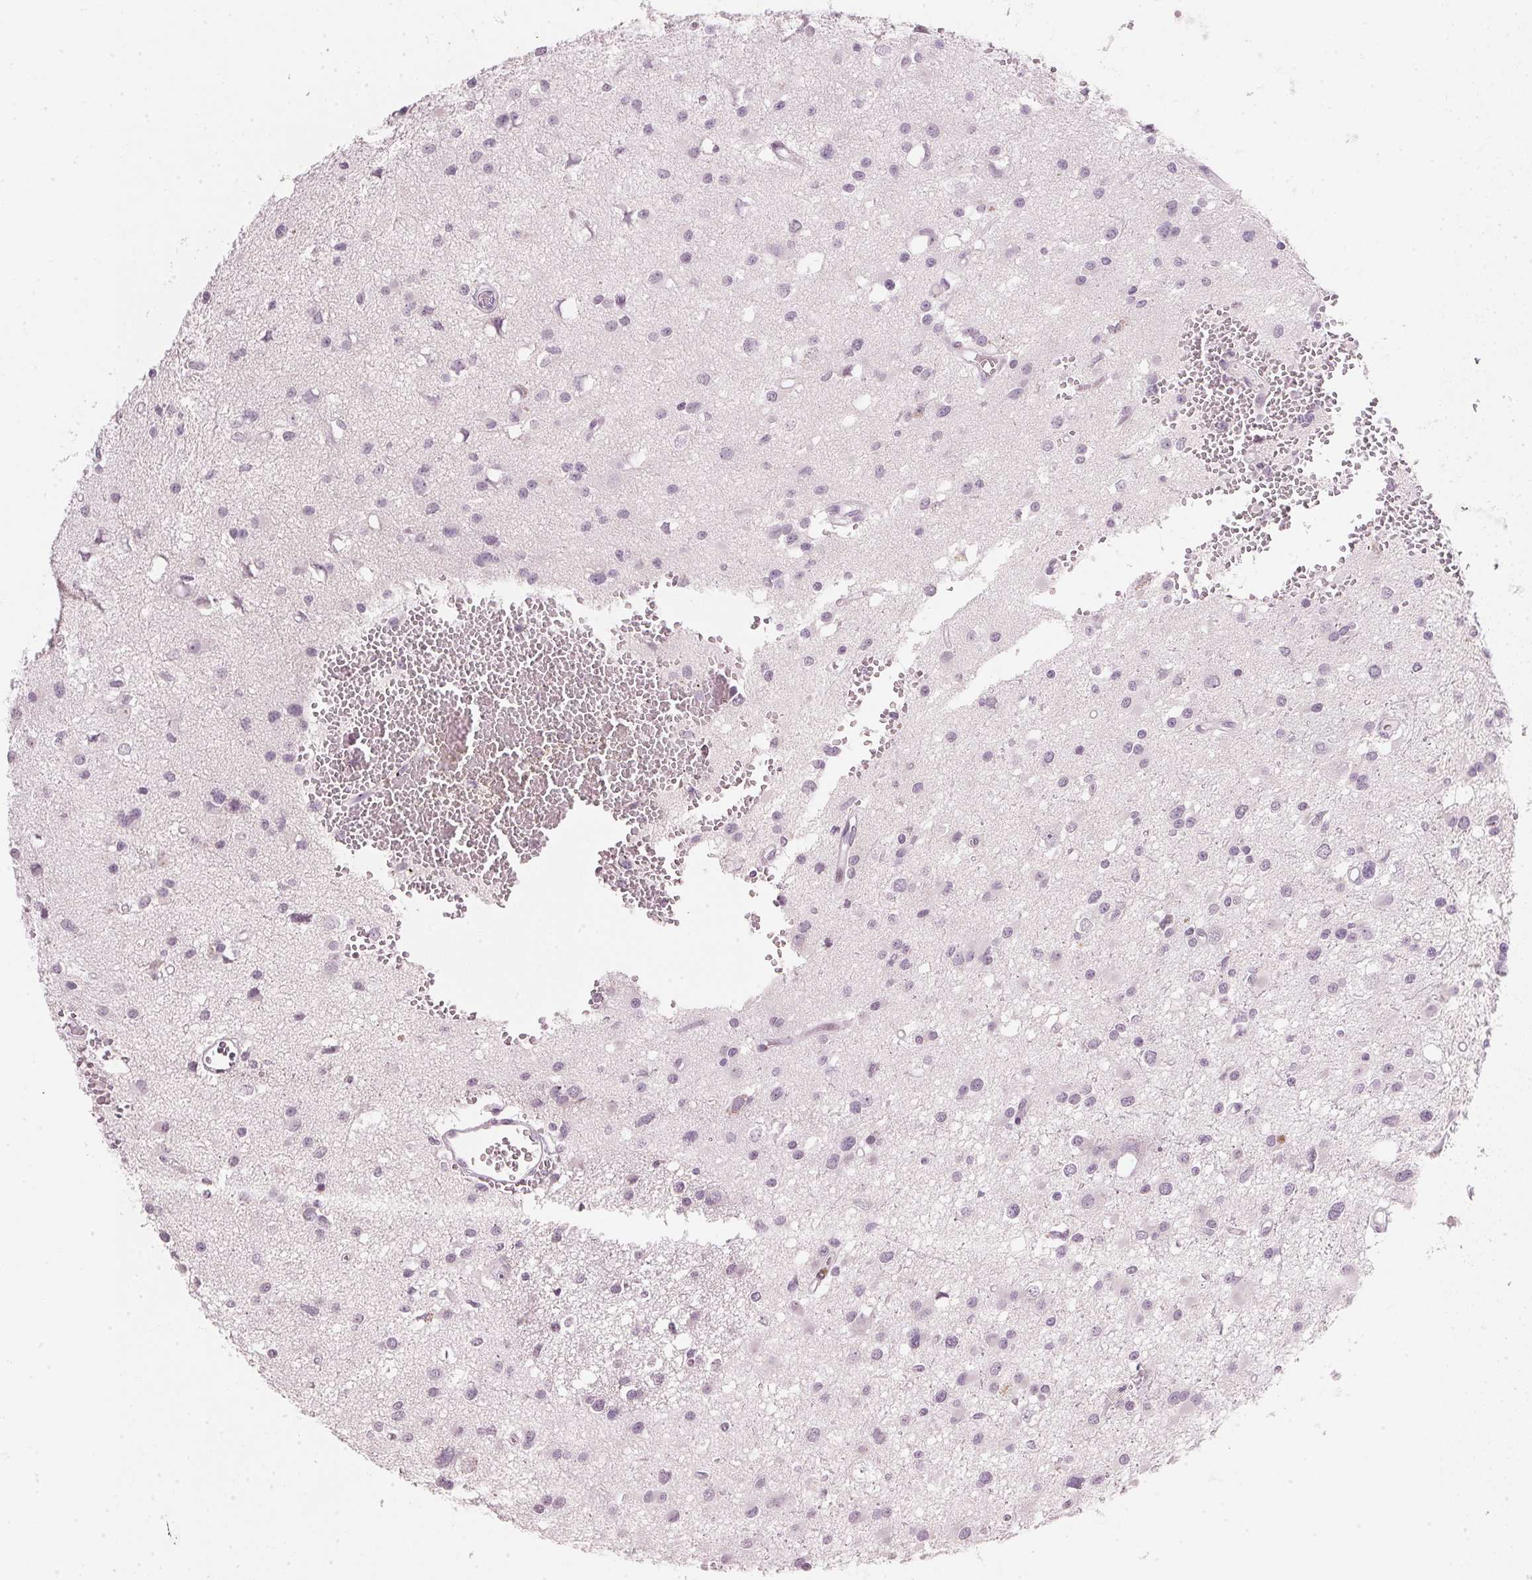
{"staining": {"intensity": "negative", "quantity": "none", "location": "none"}, "tissue": "glioma", "cell_type": "Tumor cells", "image_type": "cancer", "snomed": [{"axis": "morphology", "description": "Glioma, malignant, High grade"}, {"axis": "topography", "description": "Brain"}], "caption": "IHC of human glioma shows no staining in tumor cells. (Immunohistochemistry (ihc), brightfield microscopy, high magnification).", "gene": "SFRP4", "patient": {"sex": "male", "age": 54}}